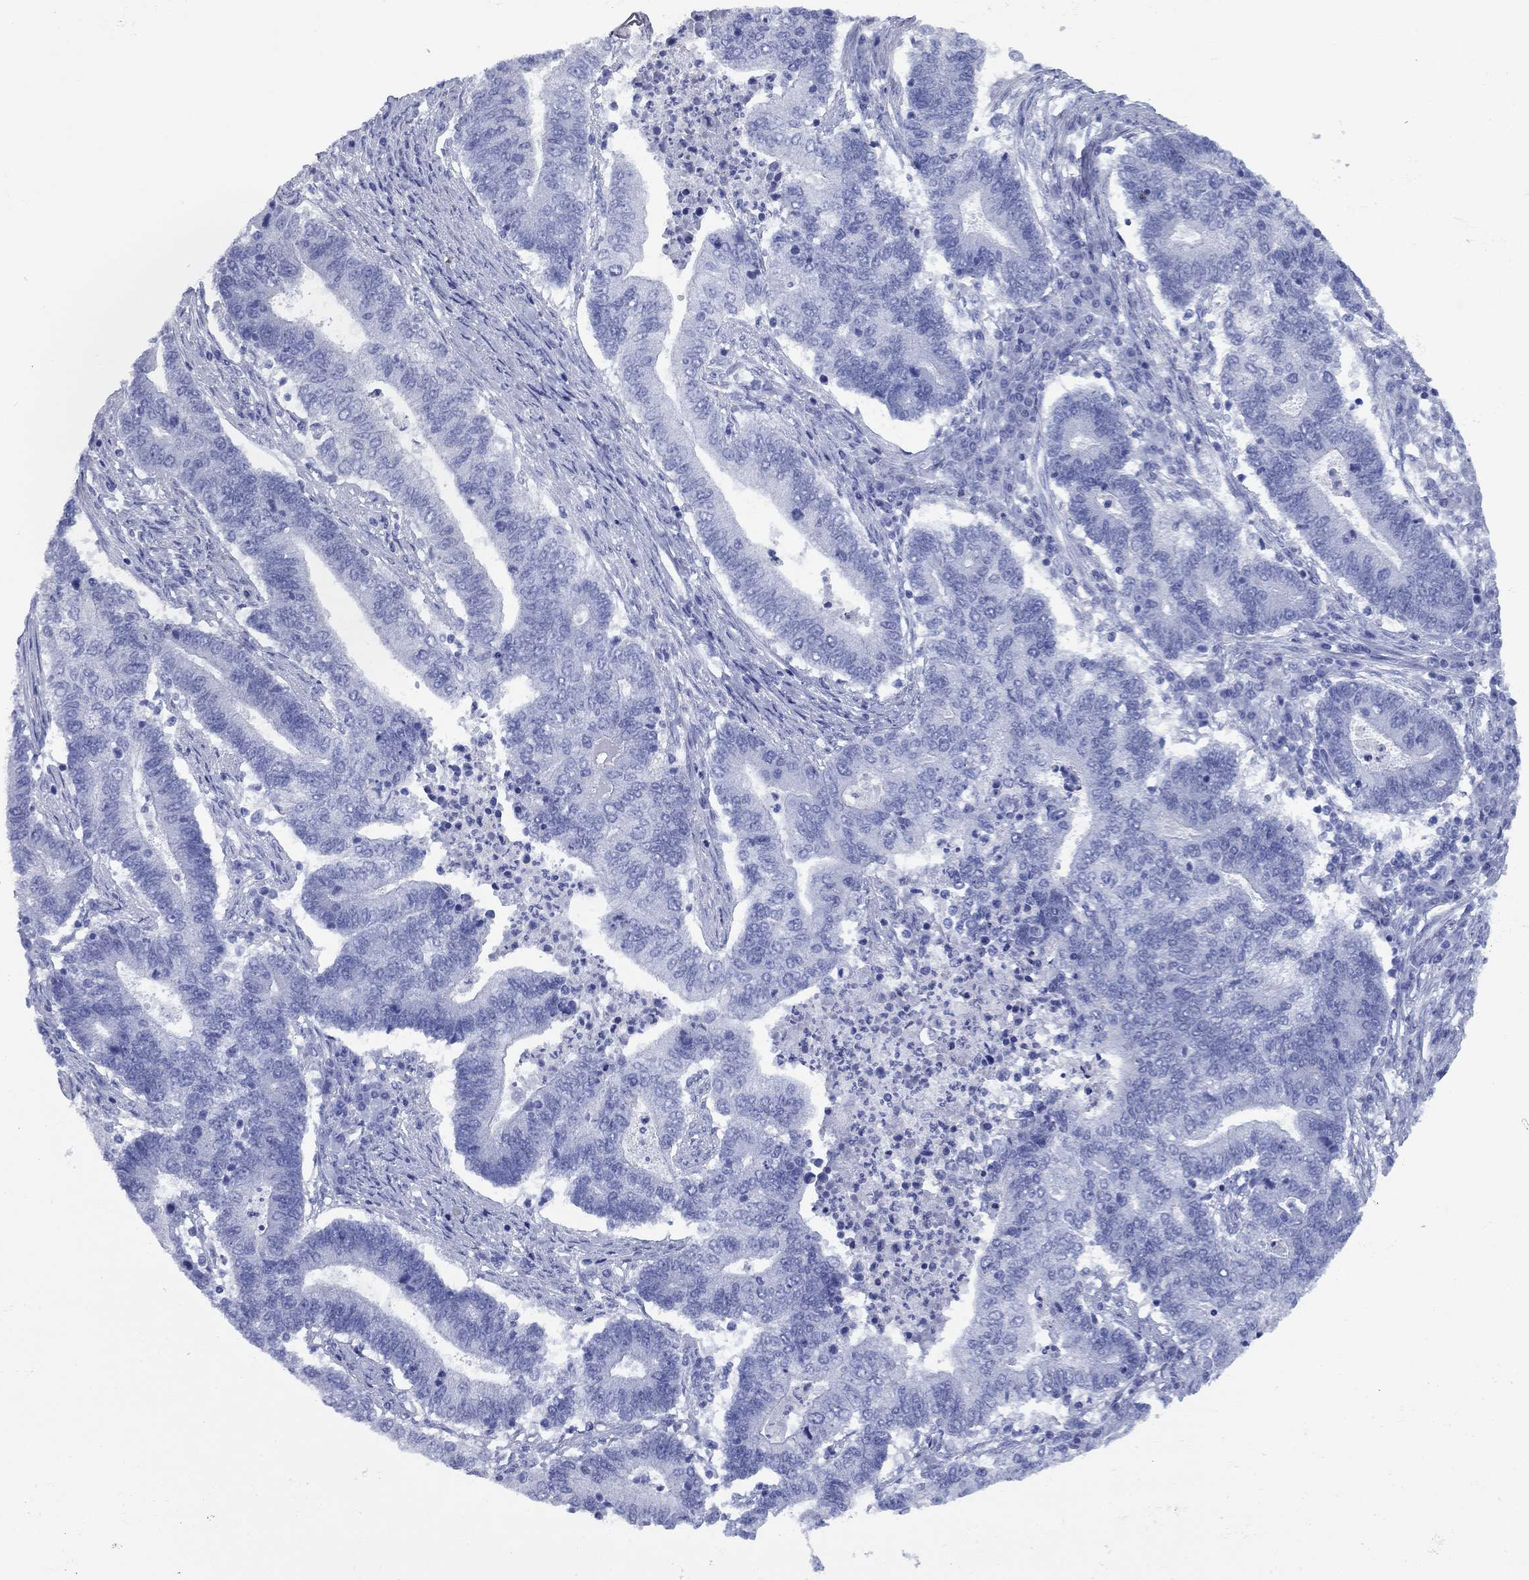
{"staining": {"intensity": "negative", "quantity": "none", "location": "none"}, "tissue": "endometrial cancer", "cell_type": "Tumor cells", "image_type": "cancer", "snomed": [{"axis": "morphology", "description": "Adenocarcinoma, NOS"}, {"axis": "topography", "description": "Uterus"}, {"axis": "topography", "description": "Endometrium"}], "caption": "Tumor cells are negative for protein expression in human endometrial adenocarcinoma.", "gene": "CCNA1", "patient": {"sex": "female", "age": 54}}